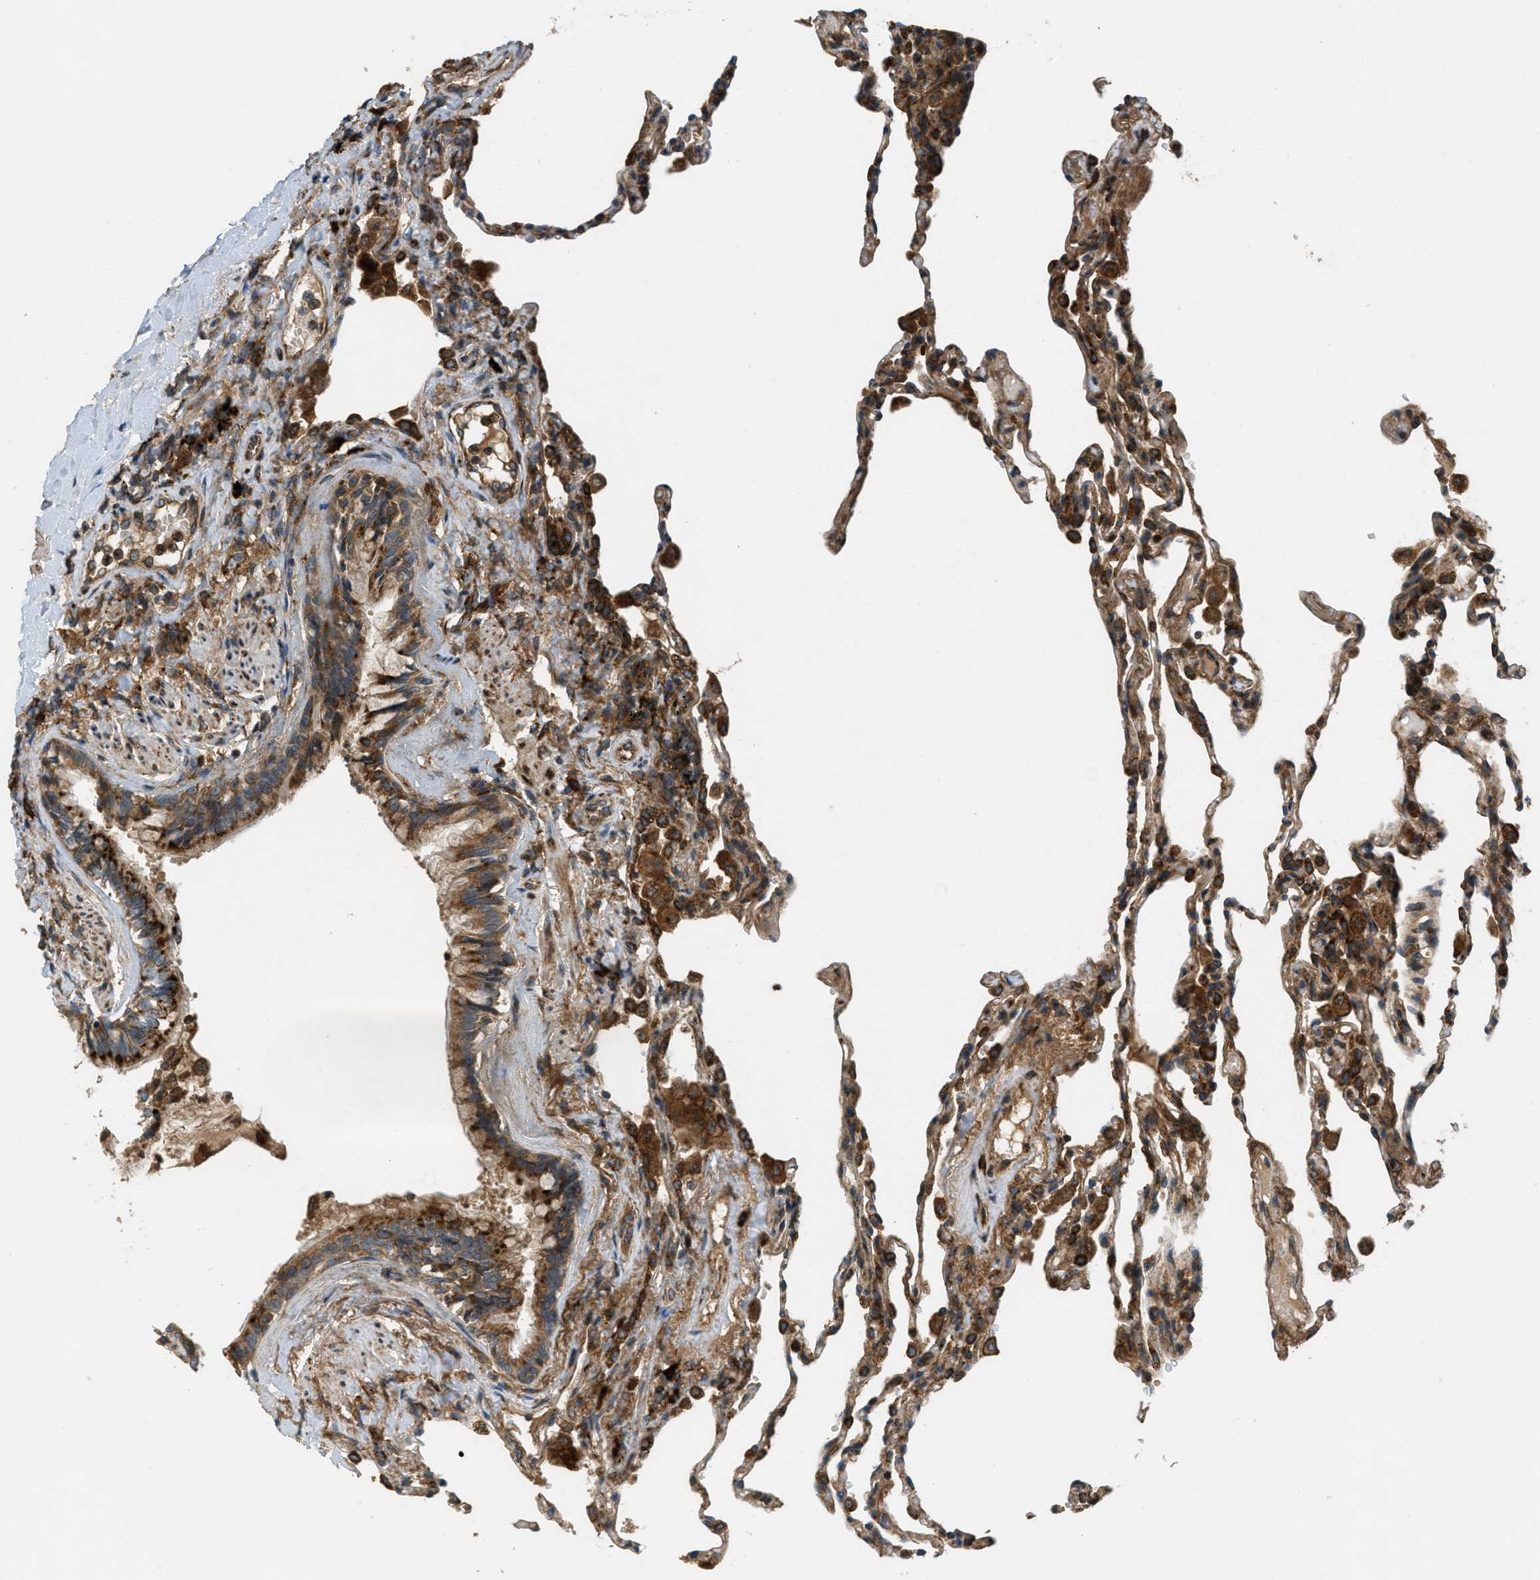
{"staining": {"intensity": "moderate", "quantity": ">75%", "location": "cytoplasmic/membranous"}, "tissue": "lung", "cell_type": "Alveolar cells", "image_type": "normal", "snomed": [{"axis": "morphology", "description": "Normal tissue, NOS"}, {"axis": "topography", "description": "Lung"}], "caption": "Protein expression analysis of unremarkable lung shows moderate cytoplasmic/membranous expression in approximately >75% of alveolar cells. (DAB = brown stain, brightfield microscopy at high magnification).", "gene": "PCDH18", "patient": {"sex": "male", "age": 59}}